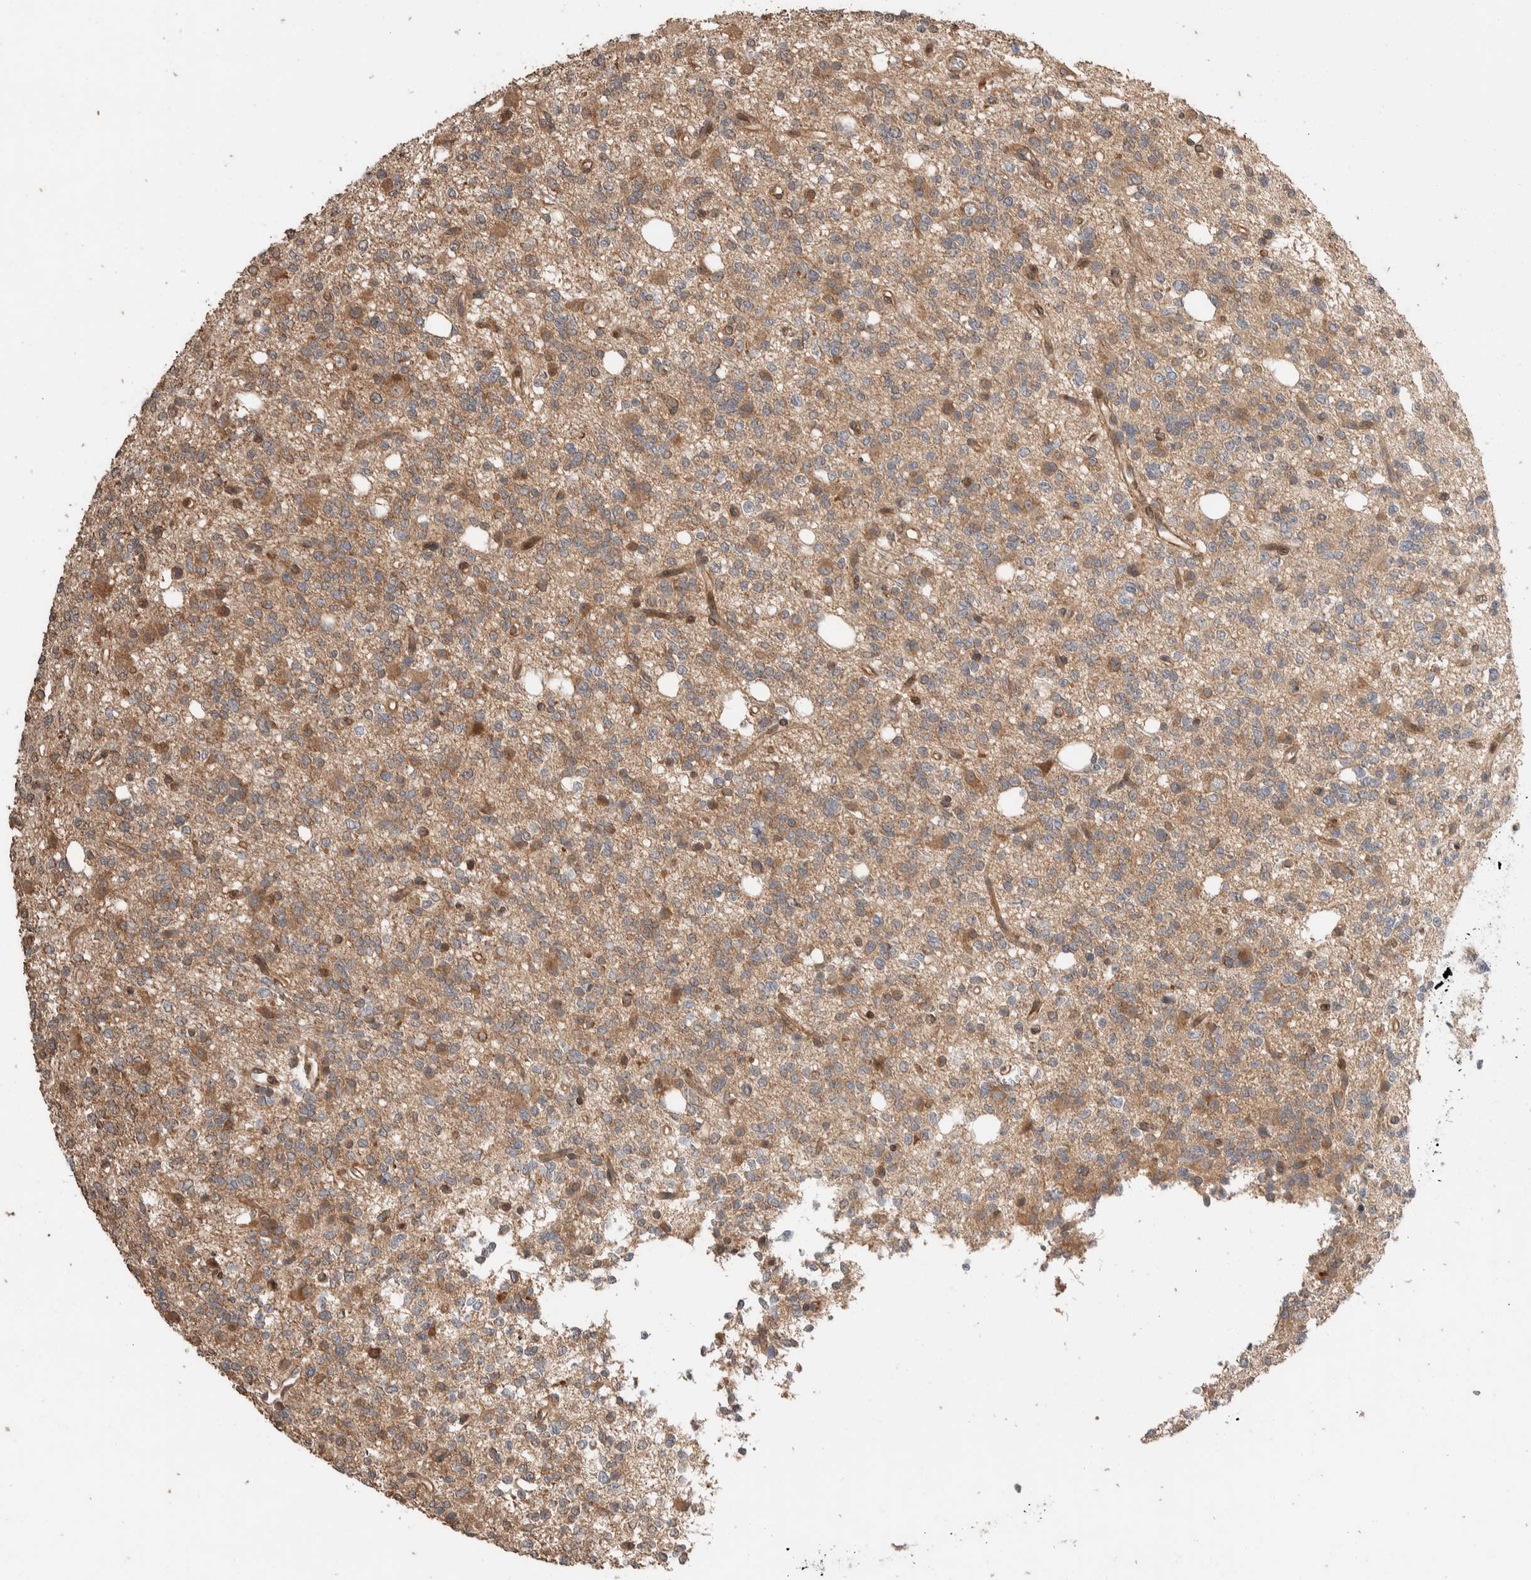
{"staining": {"intensity": "moderate", "quantity": ">75%", "location": "cytoplasmic/membranous"}, "tissue": "glioma", "cell_type": "Tumor cells", "image_type": "cancer", "snomed": [{"axis": "morphology", "description": "Glioma, malignant, High grade"}, {"axis": "topography", "description": "Brain"}], "caption": "Malignant glioma (high-grade) stained with IHC shows moderate cytoplasmic/membranous staining in approximately >75% of tumor cells.", "gene": "ERC1", "patient": {"sex": "female", "age": 62}}